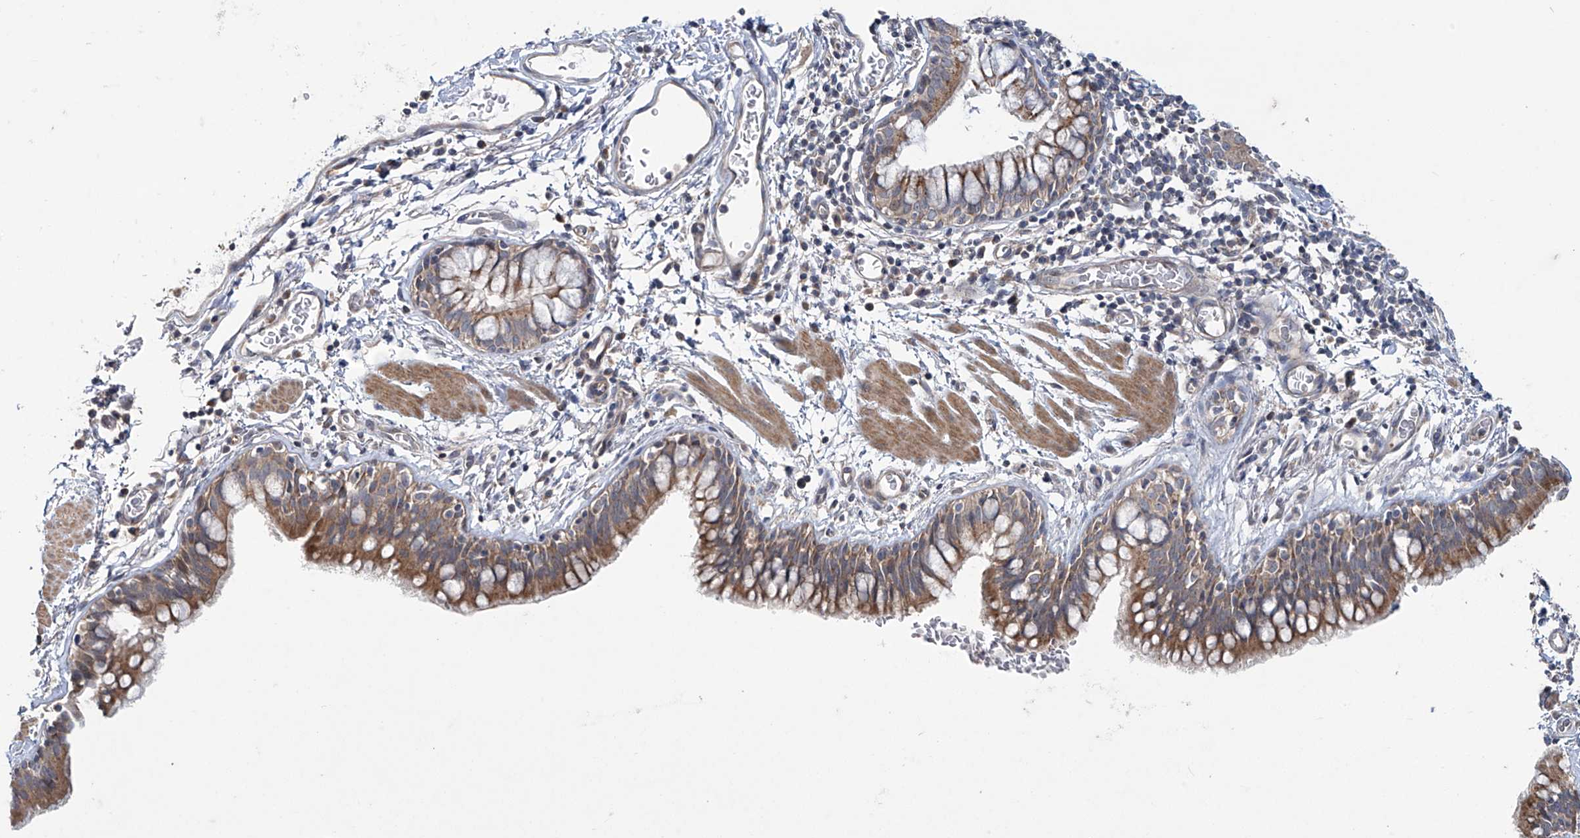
{"staining": {"intensity": "moderate", "quantity": ">75%", "location": "cytoplasmic/membranous"}, "tissue": "bronchus", "cell_type": "Respiratory epithelial cells", "image_type": "normal", "snomed": [{"axis": "morphology", "description": "Normal tissue, NOS"}, {"axis": "topography", "description": "Cartilage tissue"}, {"axis": "topography", "description": "Bronchus"}], "caption": "Brown immunohistochemical staining in normal bronchus exhibits moderate cytoplasmic/membranous expression in approximately >75% of respiratory epithelial cells.", "gene": "TRIM60", "patient": {"sex": "female", "age": 36}}